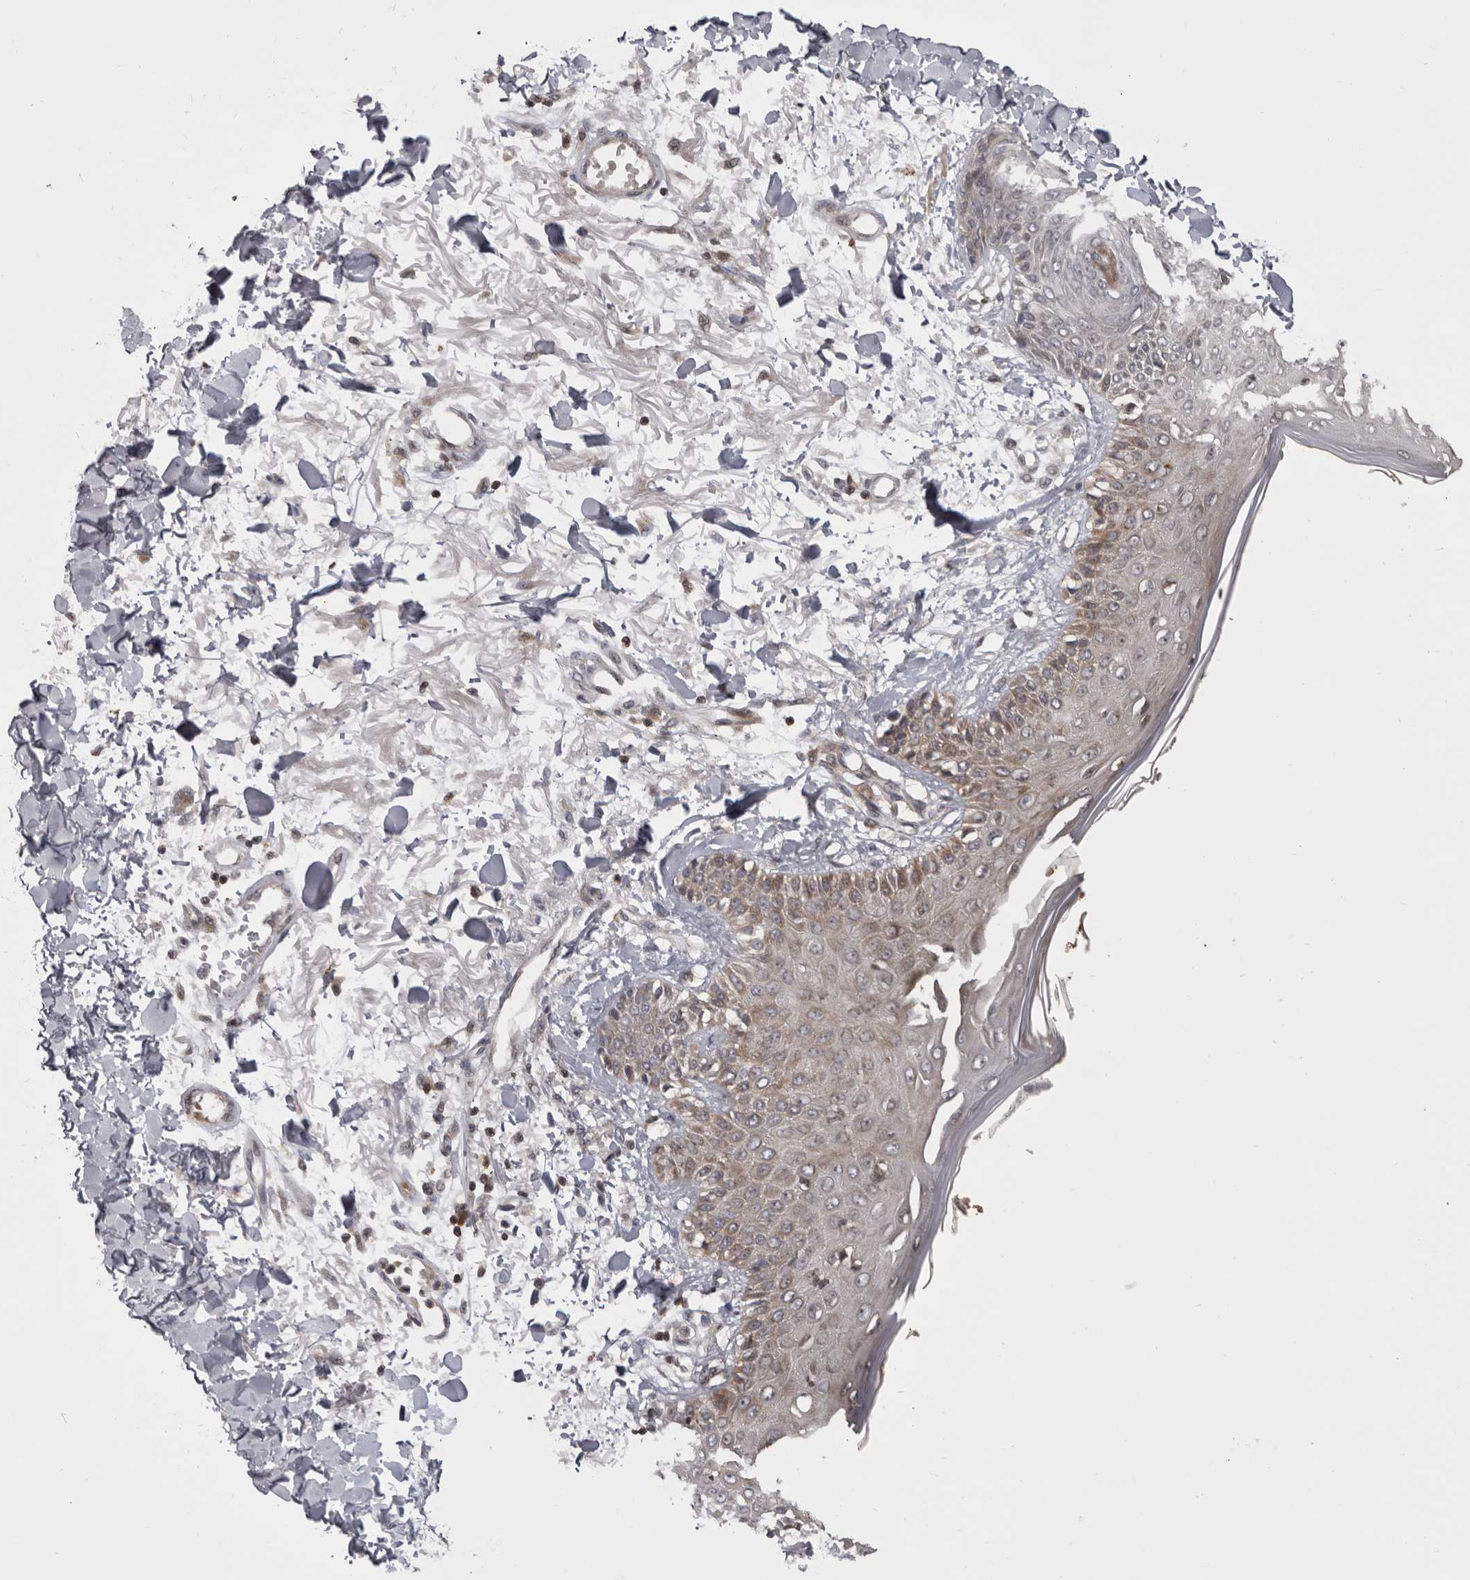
{"staining": {"intensity": "weak", "quantity": "25%-75%", "location": "cytoplasmic/membranous,nuclear"}, "tissue": "skin", "cell_type": "Fibroblasts", "image_type": "normal", "snomed": [{"axis": "morphology", "description": "Normal tissue, NOS"}, {"axis": "morphology", "description": "Squamous cell carcinoma, NOS"}, {"axis": "topography", "description": "Skin"}, {"axis": "topography", "description": "Peripheral nerve tissue"}], "caption": "Immunohistochemical staining of normal human skin exhibits 25%-75% levels of weak cytoplasmic/membranous,nuclear protein positivity in about 25%-75% of fibroblasts.", "gene": "AZIN1", "patient": {"sex": "male", "age": 83}}